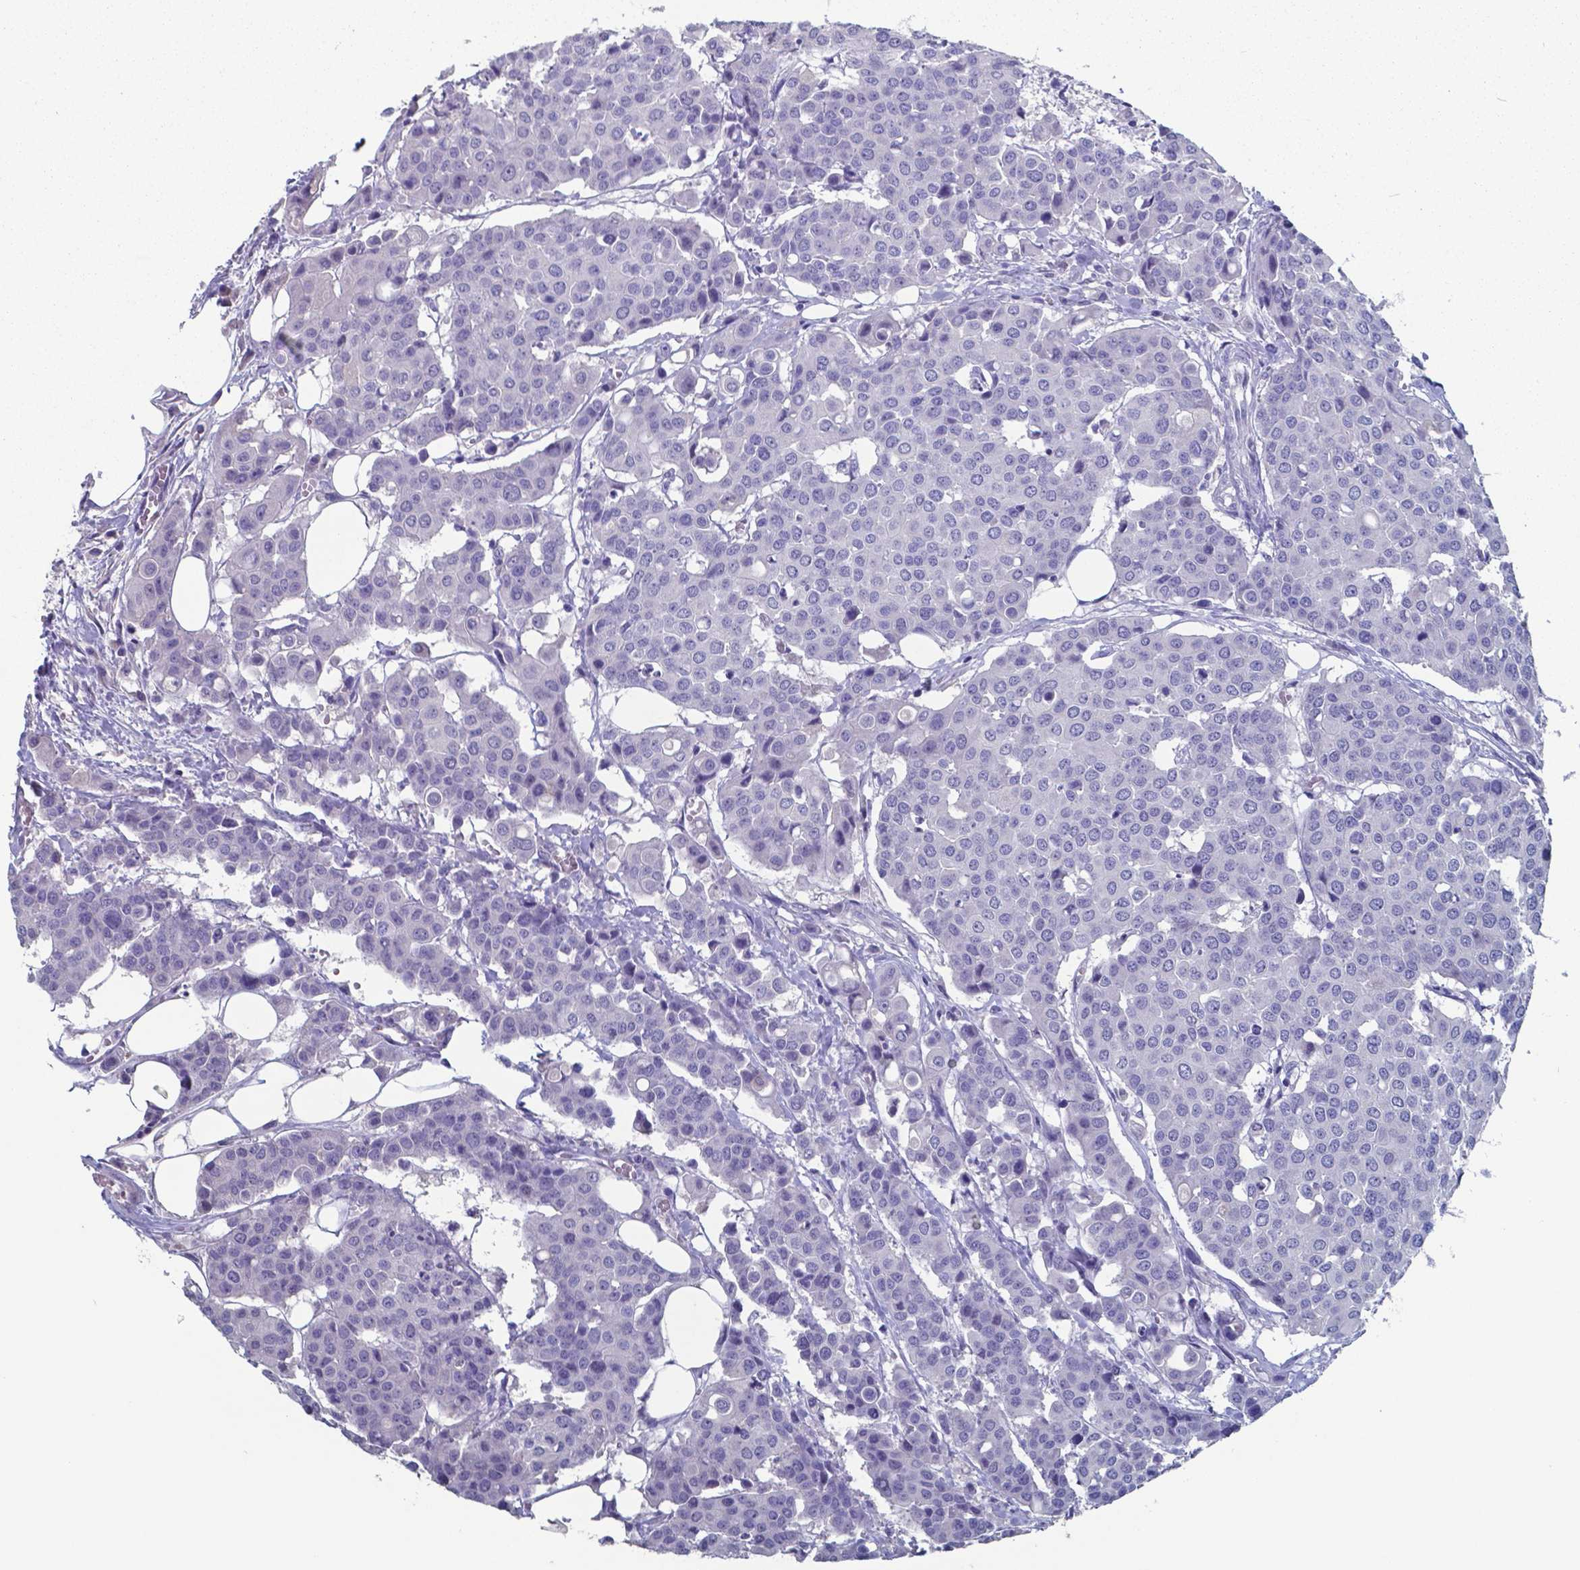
{"staining": {"intensity": "negative", "quantity": "none", "location": "none"}, "tissue": "carcinoid", "cell_type": "Tumor cells", "image_type": "cancer", "snomed": [{"axis": "morphology", "description": "Carcinoid, malignant, NOS"}, {"axis": "topography", "description": "Colon"}], "caption": "A high-resolution photomicrograph shows IHC staining of malignant carcinoid, which displays no significant staining in tumor cells.", "gene": "TTR", "patient": {"sex": "male", "age": 81}}